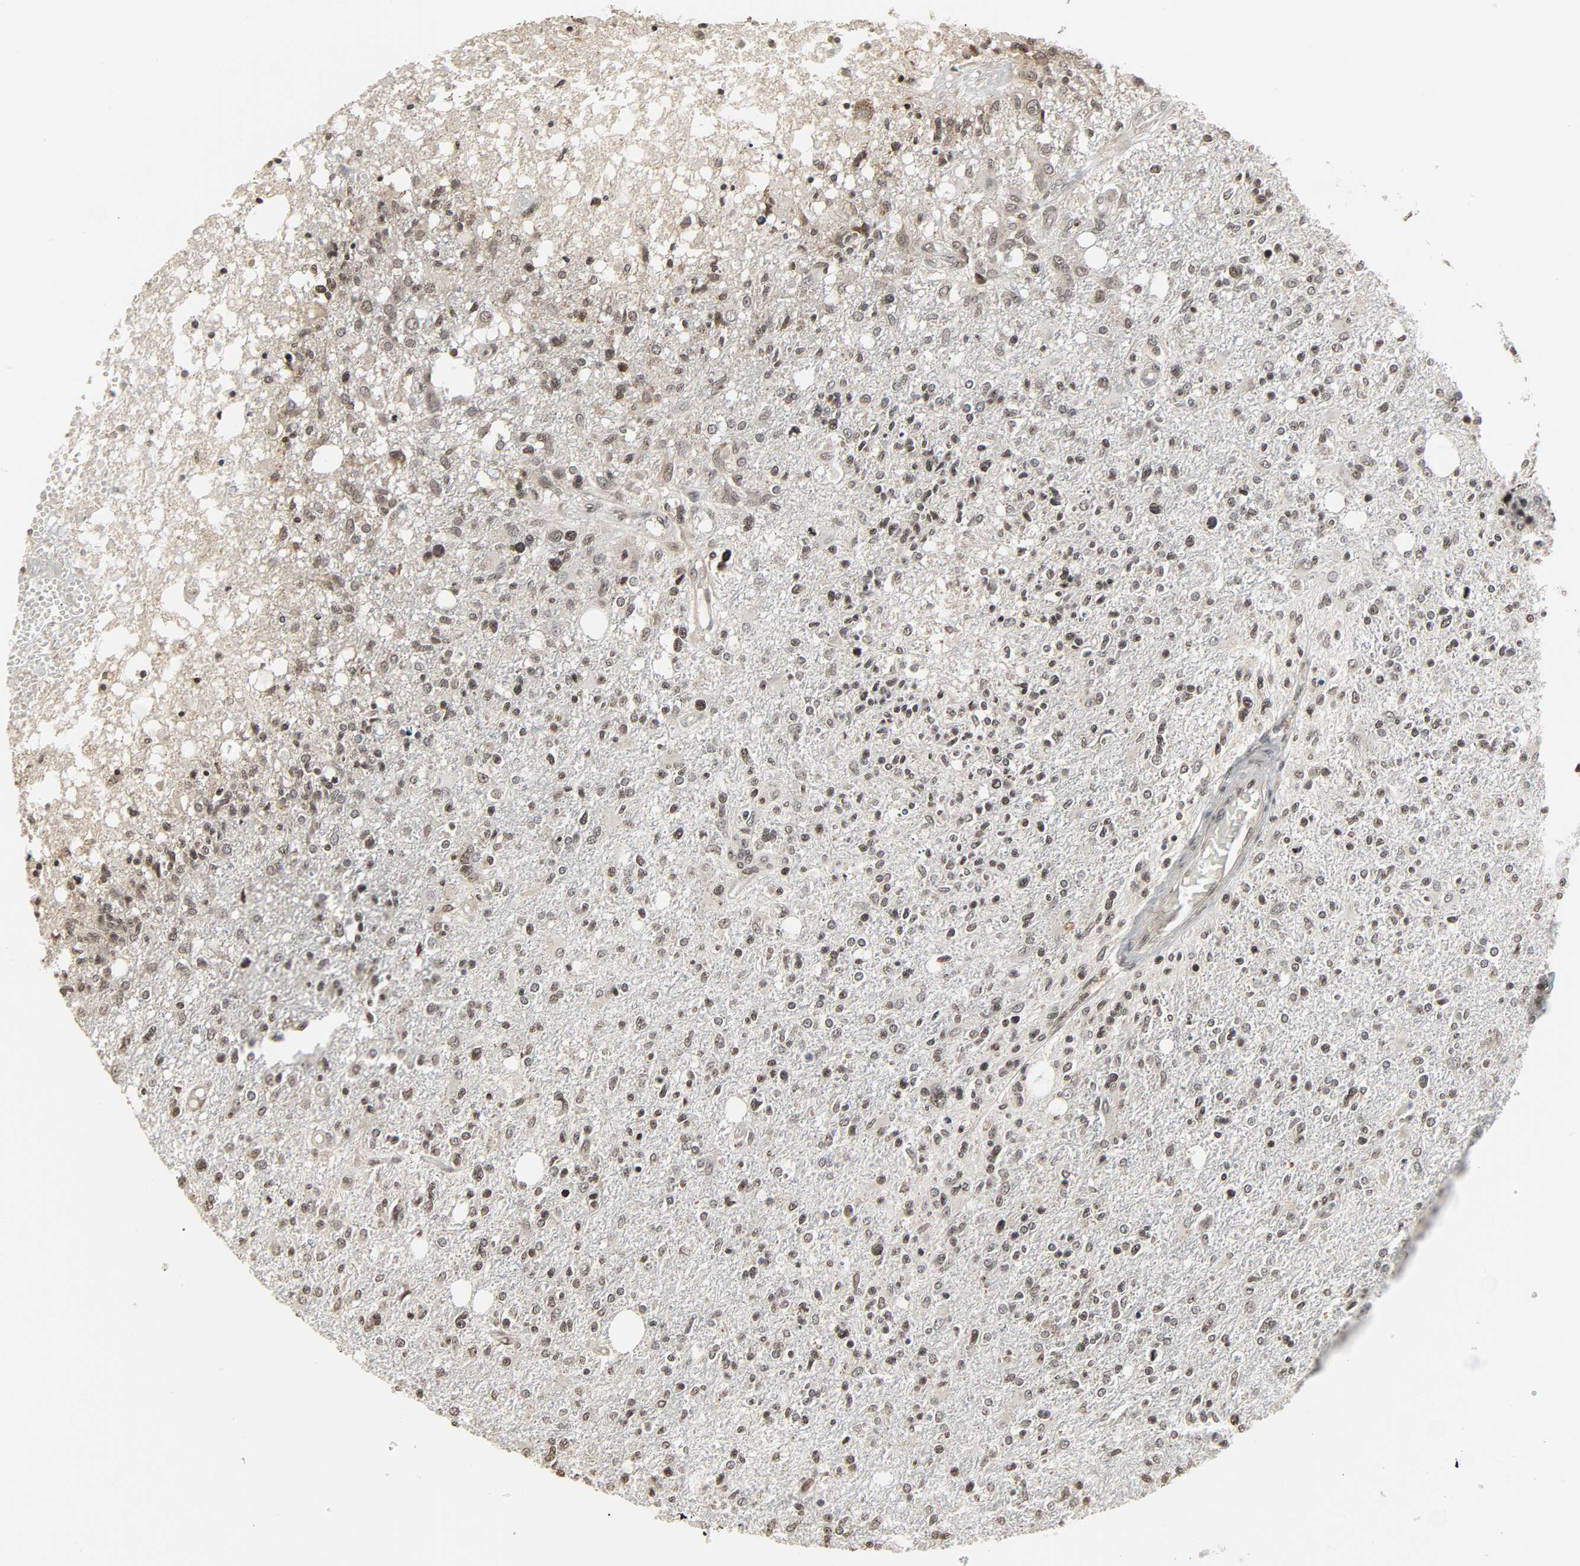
{"staining": {"intensity": "weak", "quantity": "25%-75%", "location": "nuclear"}, "tissue": "glioma", "cell_type": "Tumor cells", "image_type": "cancer", "snomed": [{"axis": "morphology", "description": "Glioma, malignant, High grade"}, {"axis": "topography", "description": "Cerebral cortex"}], "caption": "Glioma stained with a protein marker demonstrates weak staining in tumor cells.", "gene": "XRCC1", "patient": {"sex": "male", "age": 76}}